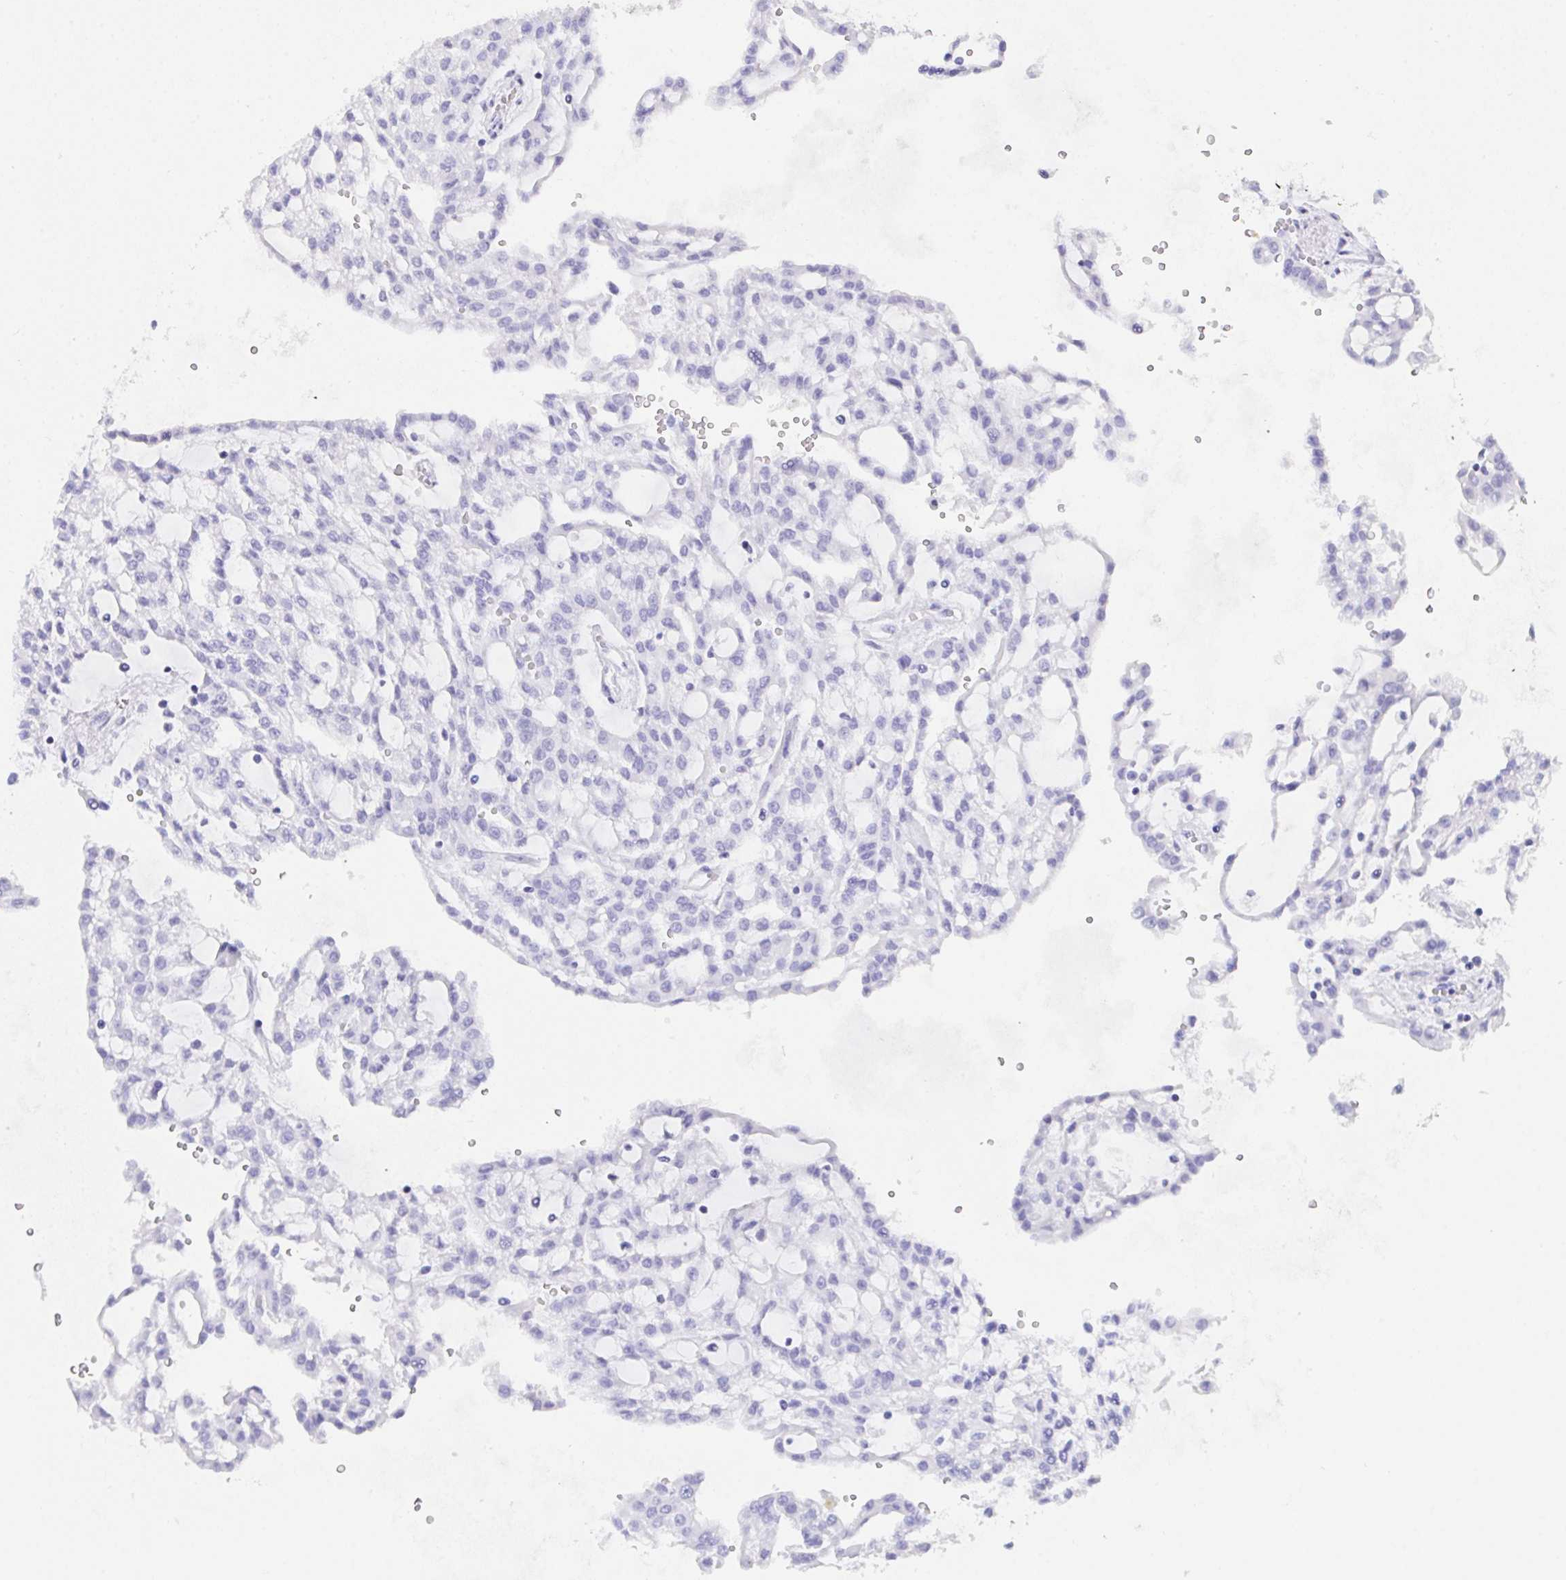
{"staining": {"intensity": "negative", "quantity": "none", "location": "none"}, "tissue": "renal cancer", "cell_type": "Tumor cells", "image_type": "cancer", "snomed": [{"axis": "morphology", "description": "Adenocarcinoma, NOS"}, {"axis": "topography", "description": "Kidney"}], "caption": "The micrograph shows no significant staining in tumor cells of renal cancer.", "gene": "AKR1D1", "patient": {"sex": "male", "age": 63}}